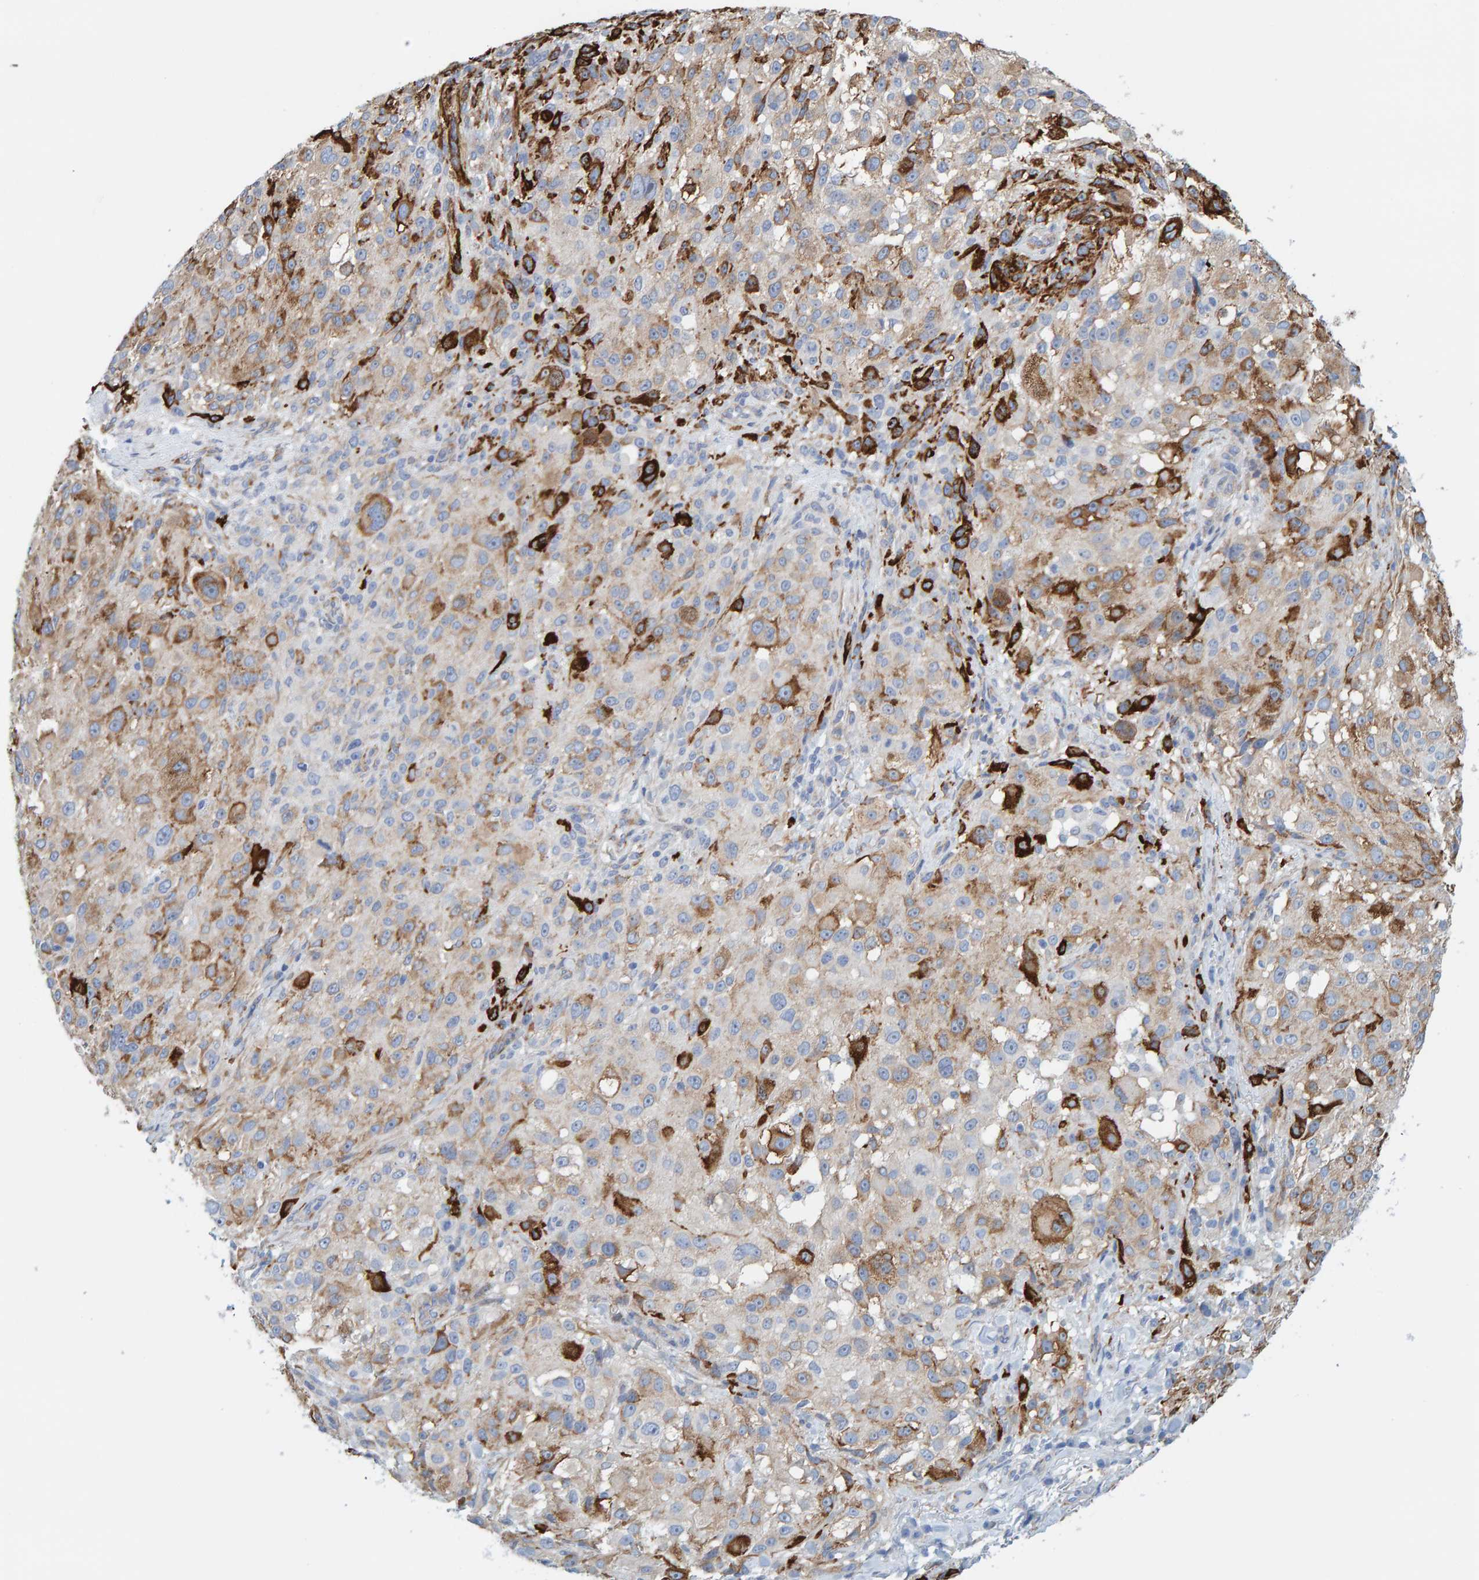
{"staining": {"intensity": "negative", "quantity": "none", "location": "none"}, "tissue": "melanoma", "cell_type": "Tumor cells", "image_type": "cancer", "snomed": [{"axis": "morphology", "description": "Necrosis, NOS"}, {"axis": "morphology", "description": "Malignant melanoma, NOS"}, {"axis": "topography", "description": "Skin"}], "caption": "IHC of melanoma reveals no expression in tumor cells. The staining was performed using DAB to visualize the protein expression in brown, while the nuclei were stained in blue with hematoxylin (Magnification: 20x).", "gene": "MAP1B", "patient": {"sex": "female", "age": 87}}